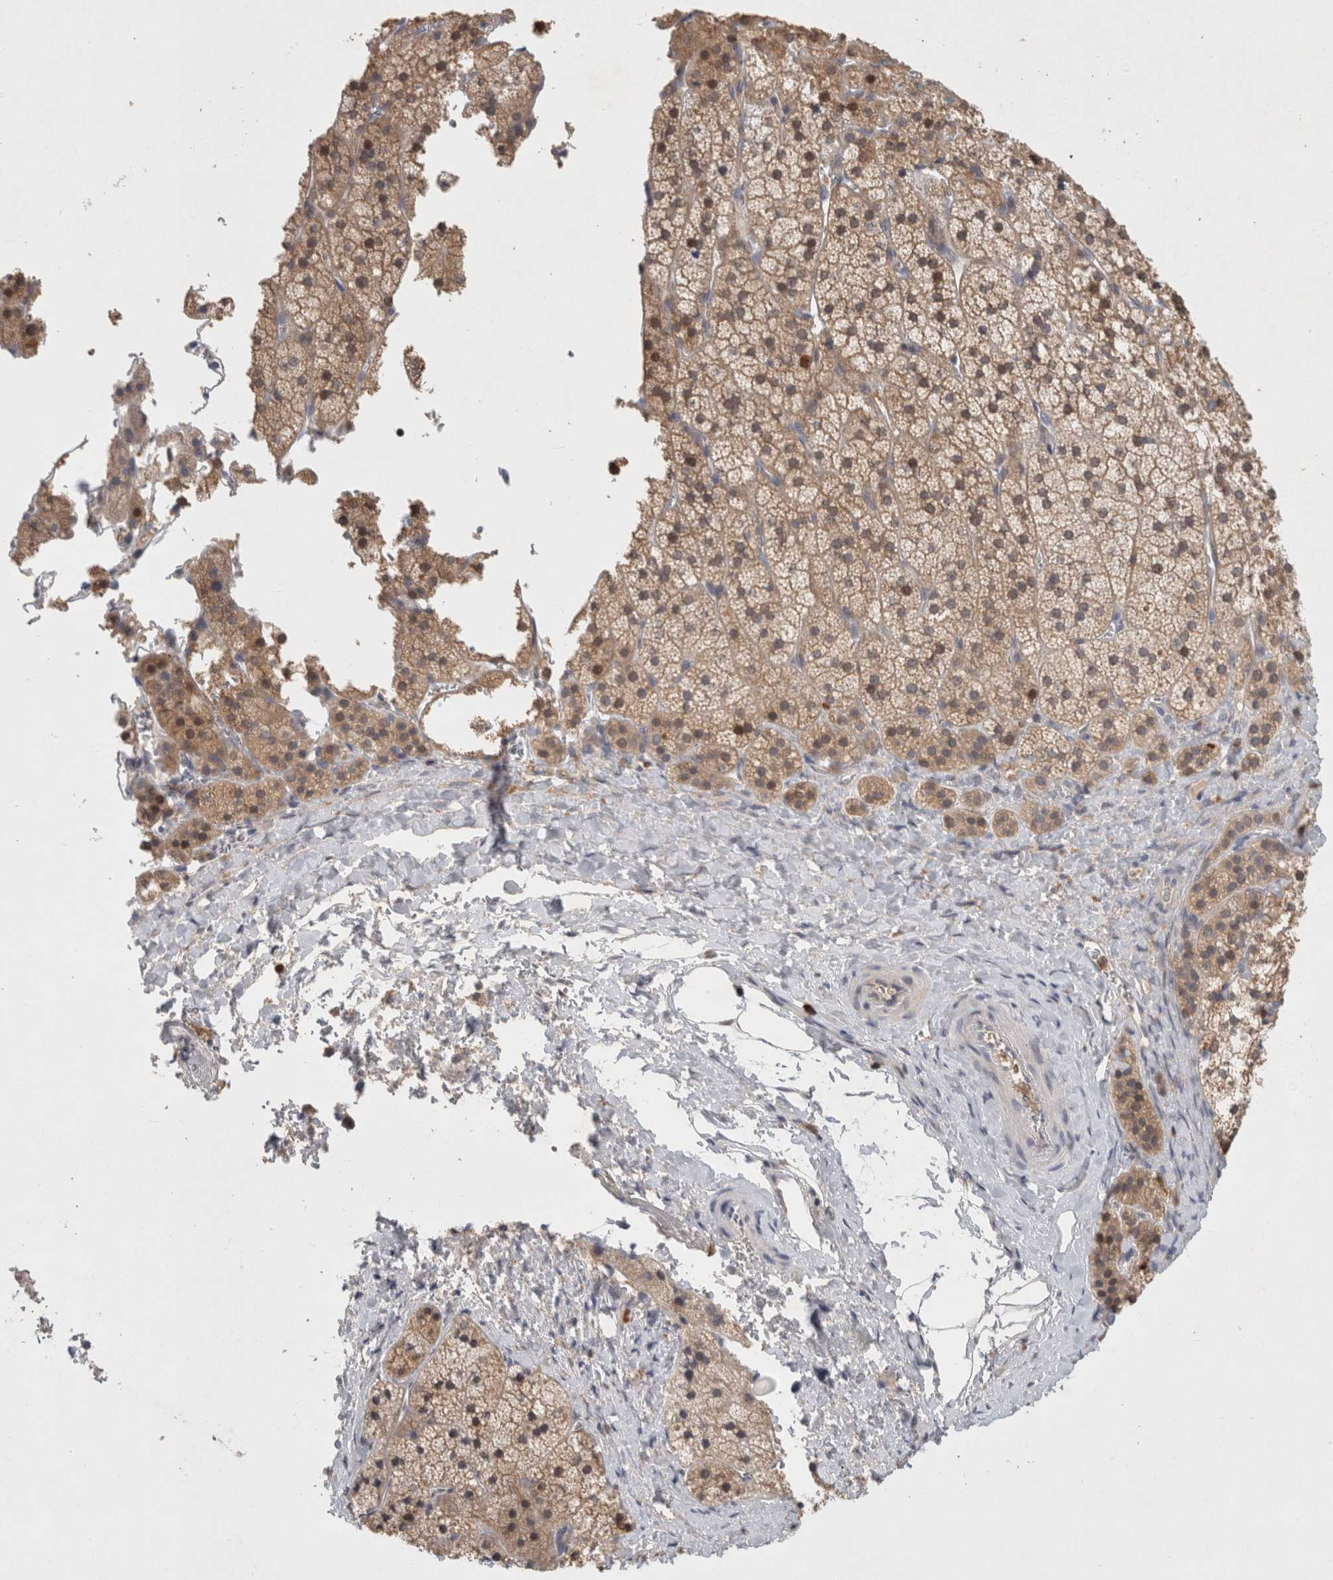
{"staining": {"intensity": "moderate", "quantity": "25%-75%", "location": "cytoplasmic/membranous"}, "tissue": "adrenal gland", "cell_type": "Glandular cells", "image_type": "normal", "snomed": [{"axis": "morphology", "description": "Normal tissue, NOS"}, {"axis": "topography", "description": "Adrenal gland"}], "caption": "Glandular cells exhibit medium levels of moderate cytoplasmic/membranous expression in about 25%-75% of cells in normal human adrenal gland. The staining is performed using DAB brown chromogen to label protein expression. The nuclei are counter-stained blue using hematoxylin.", "gene": "GFRA2", "patient": {"sex": "female", "age": 44}}